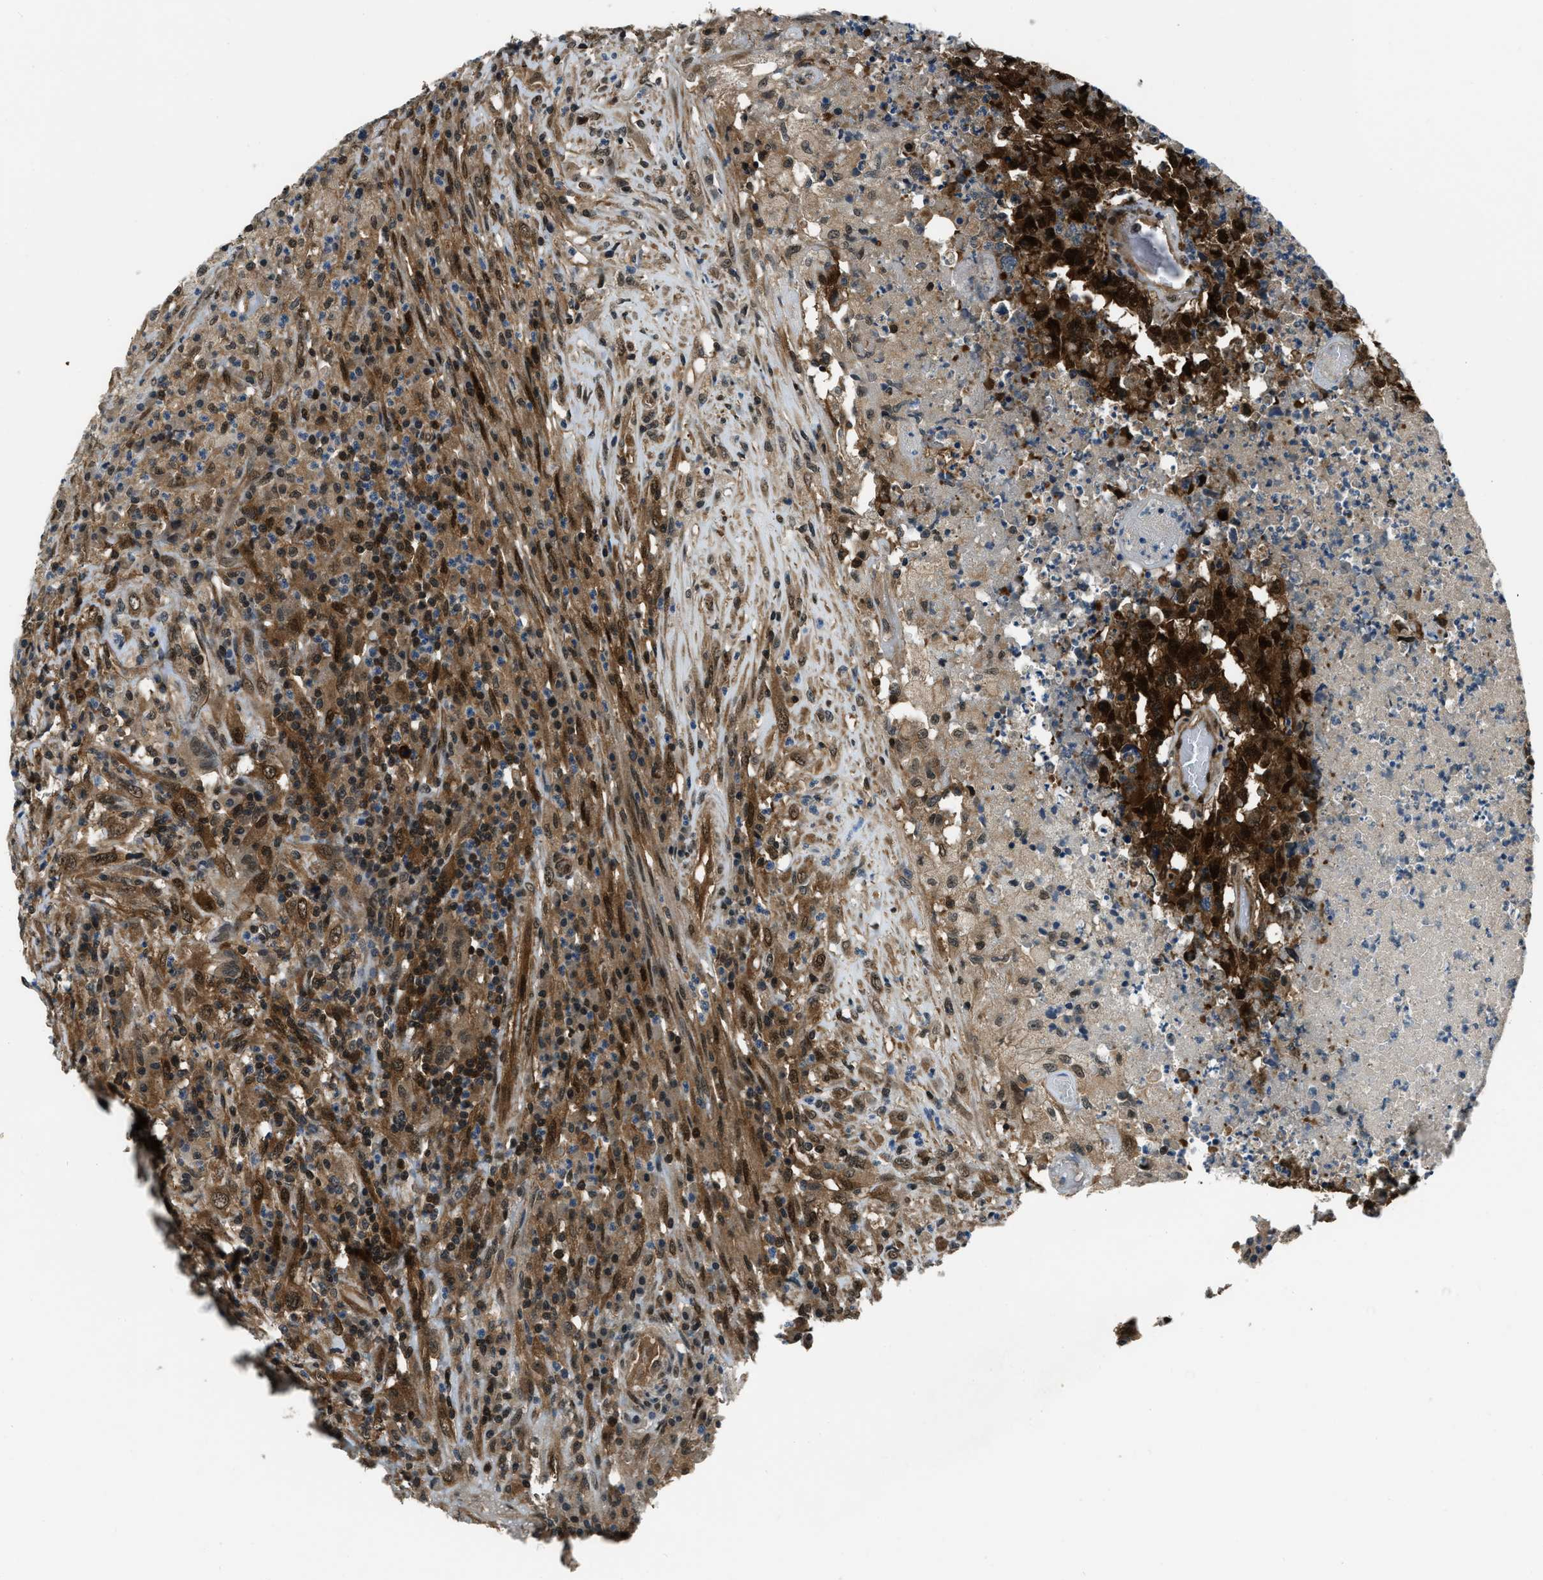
{"staining": {"intensity": "strong", "quantity": ">75%", "location": "cytoplasmic/membranous,nuclear"}, "tissue": "testis cancer", "cell_type": "Tumor cells", "image_type": "cancer", "snomed": [{"axis": "morphology", "description": "Necrosis, NOS"}, {"axis": "morphology", "description": "Carcinoma, Embryonal, NOS"}, {"axis": "topography", "description": "Testis"}], "caption": "This histopathology image displays testis embryonal carcinoma stained with immunohistochemistry (IHC) to label a protein in brown. The cytoplasmic/membranous and nuclear of tumor cells show strong positivity for the protein. Nuclei are counter-stained blue.", "gene": "NUDCD3", "patient": {"sex": "male", "age": 19}}